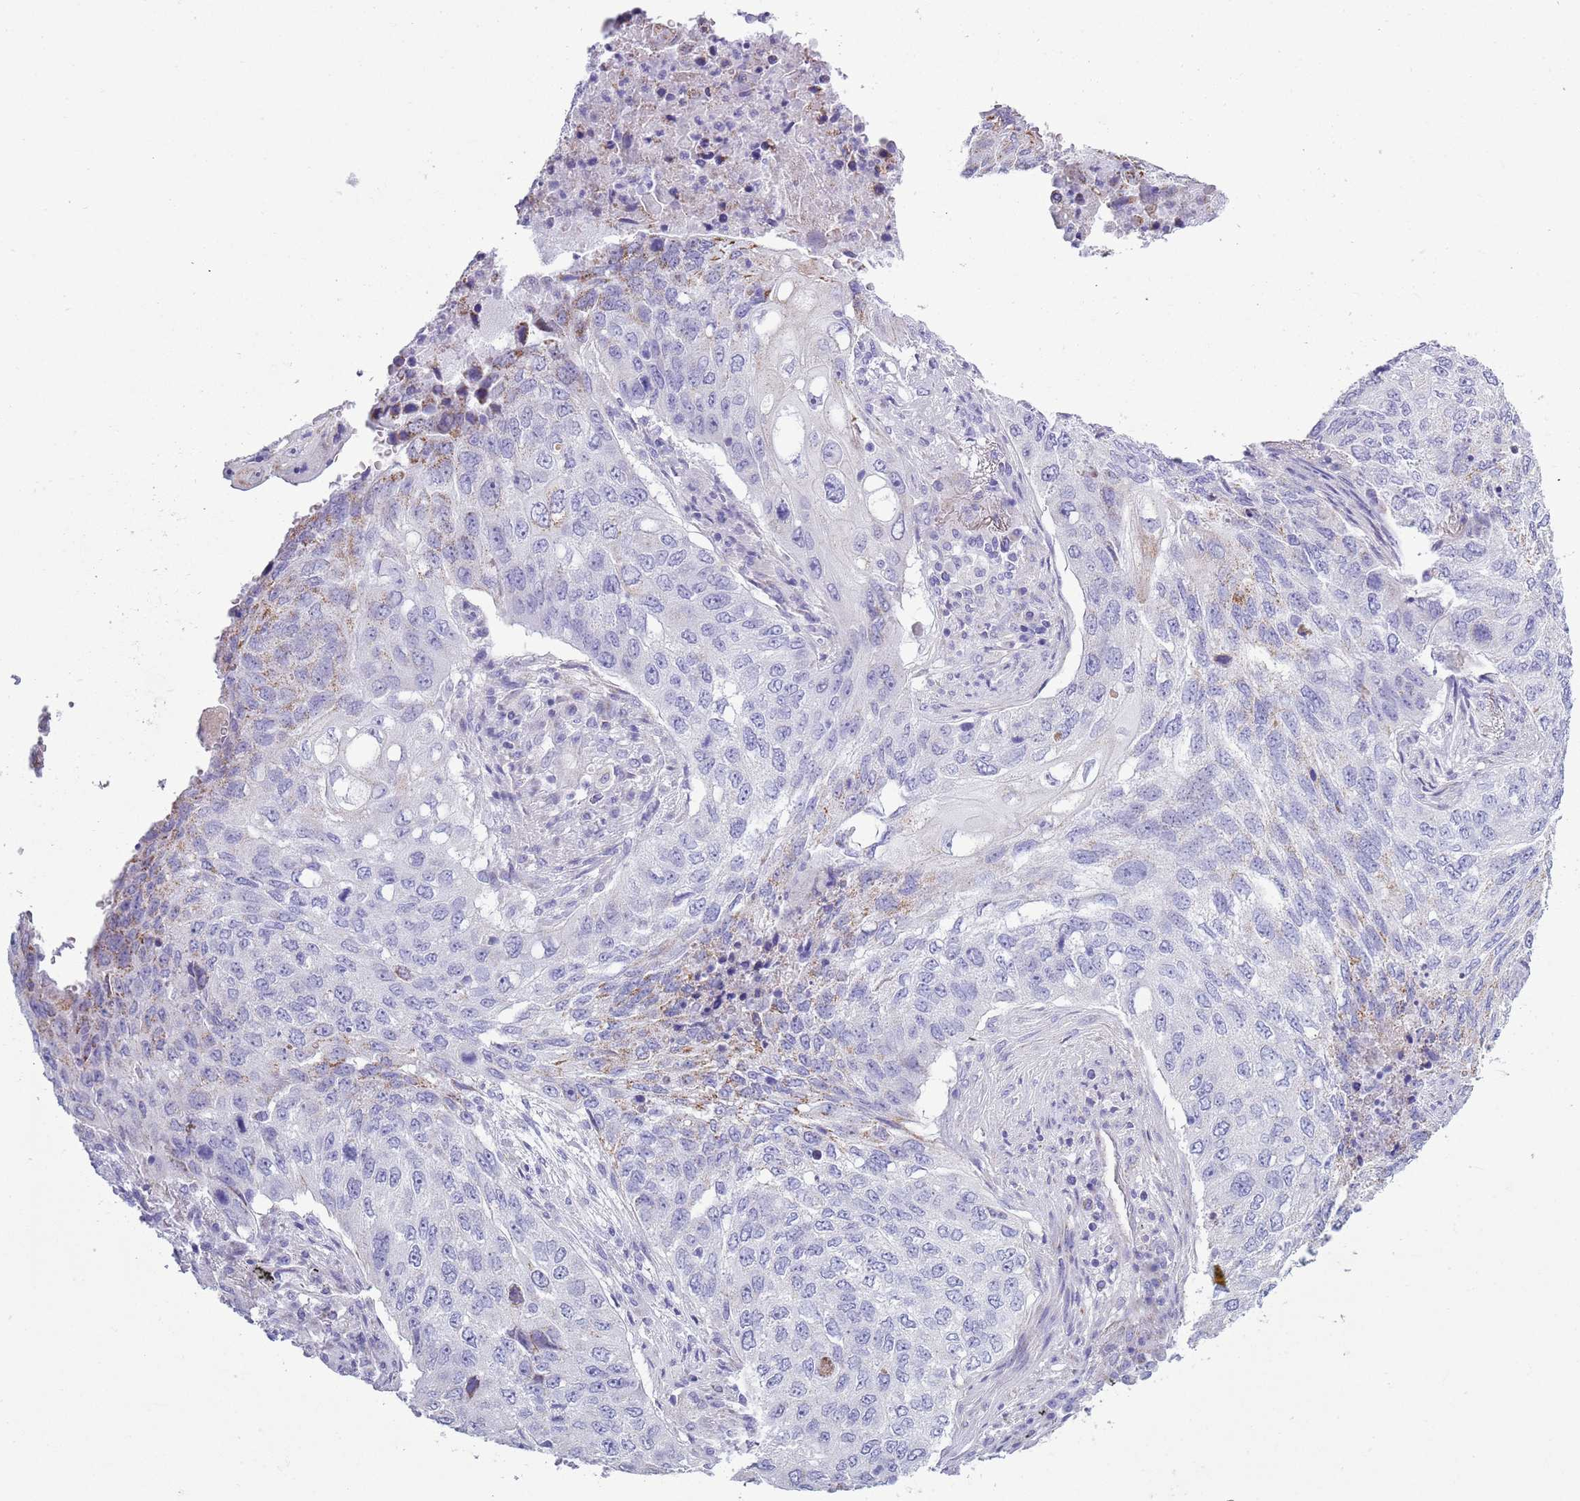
{"staining": {"intensity": "weak", "quantity": "<25%", "location": "cytoplasmic/membranous"}, "tissue": "lung cancer", "cell_type": "Tumor cells", "image_type": "cancer", "snomed": [{"axis": "morphology", "description": "Squamous cell carcinoma, NOS"}, {"axis": "topography", "description": "Lung"}], "caption": "This micrograph is of lung squamous cell carcinoma stained with immunohistochemistry (IHC) to label a protein in brown with the nuclei are counter-stained blue. There is no expression in tumor cells.", "gene": "MOCOS", "patient": {"sex": "female", "age": 63}}